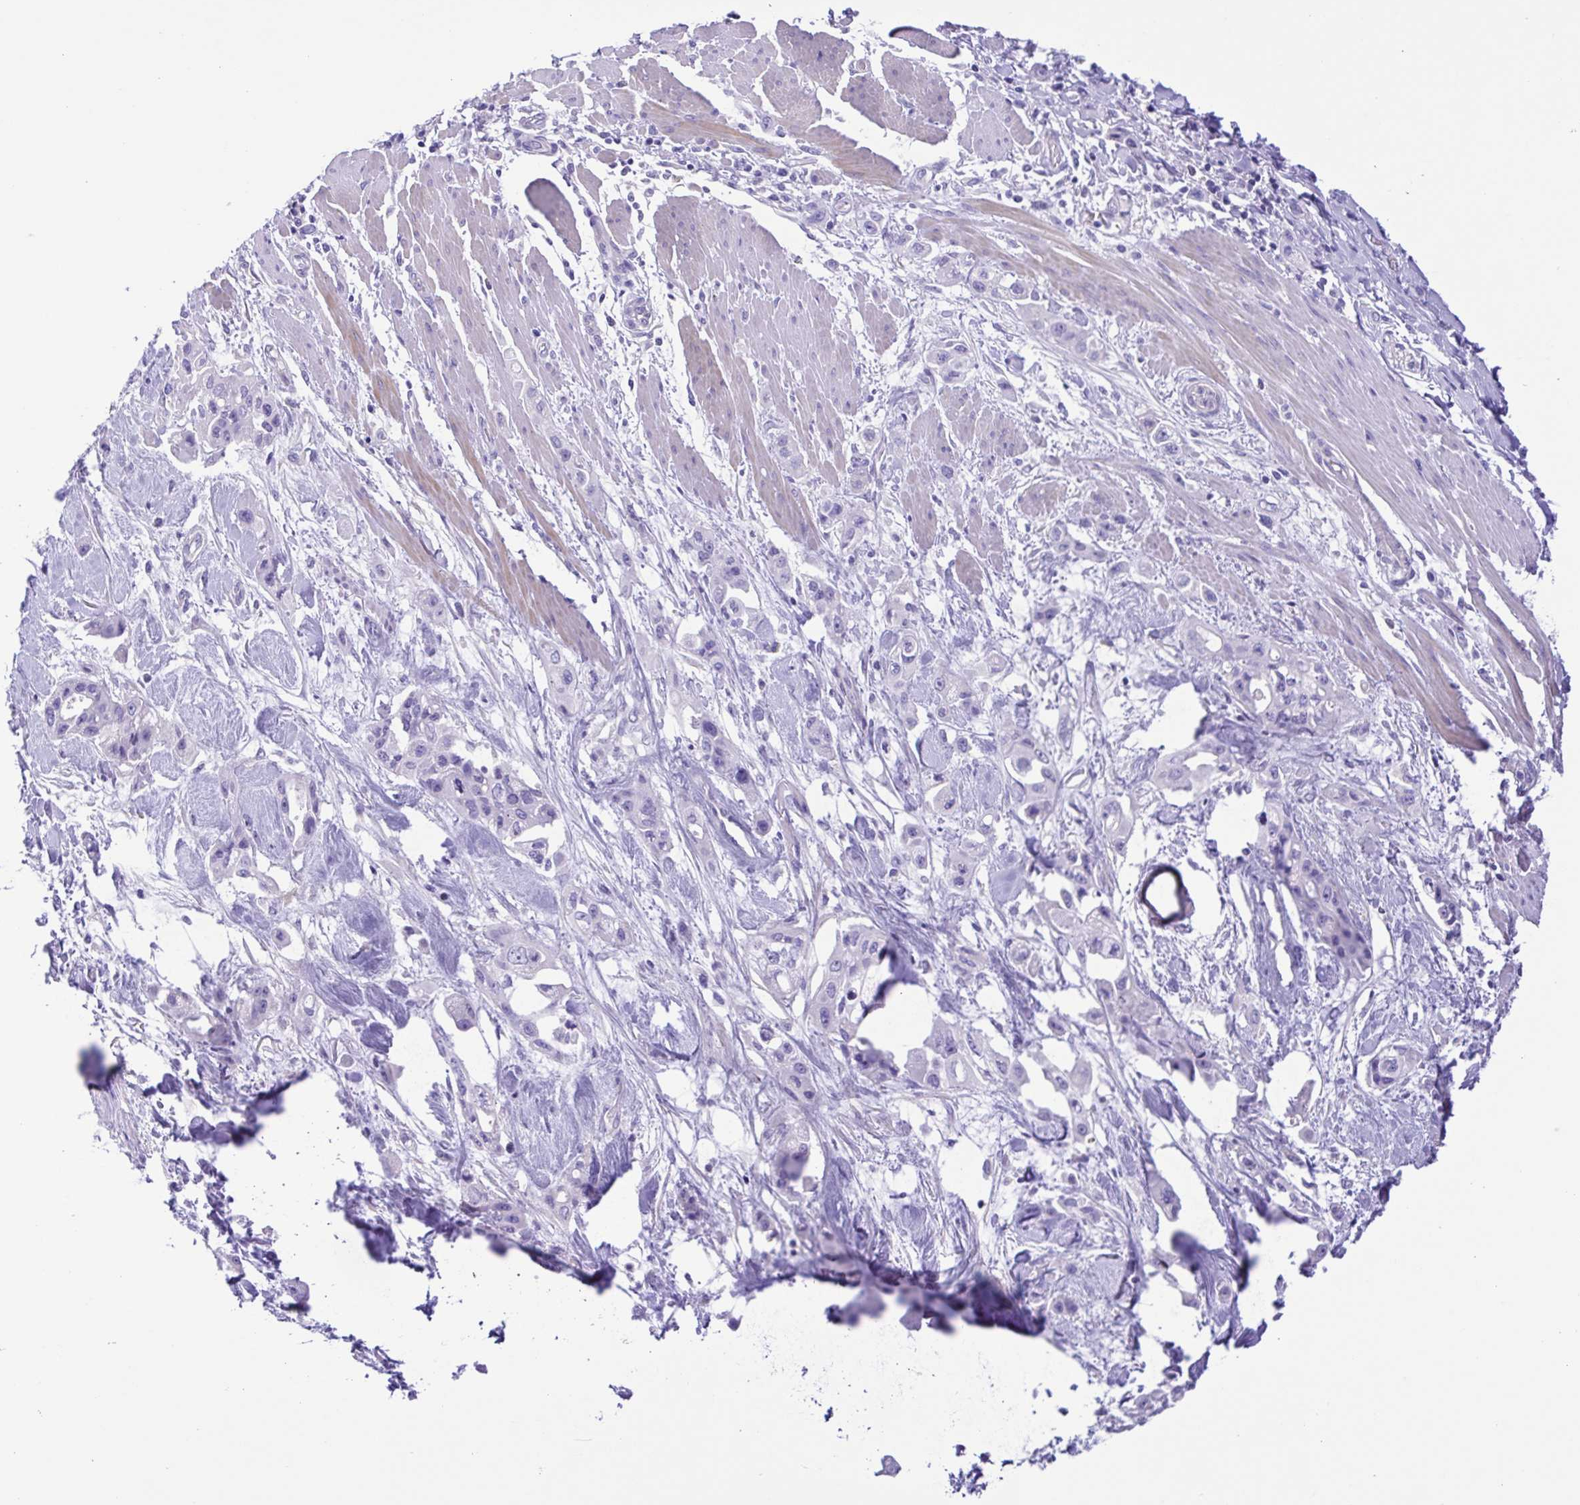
{"staining": {"intensity": "negative", "quantity": "none", "location": "none"}, "tissue": "pancreatic cancer", "cell_type": "Tumor cells", "image_type": "cancer", "snomed": [{"axis": "morphology", "description": "Adenocarcinoma, NOS"}, {"axis": "topography", "description": "Pancreas"}], "caption": "An IHC micrograph of pancreatic cancer (adenocarcinoma) is shown. There is no staining in tumor cells of pancreatic cancer (adenocarcinoma).", "gene": "ISM2", "patient": {"sex": "female", "age": 66}}